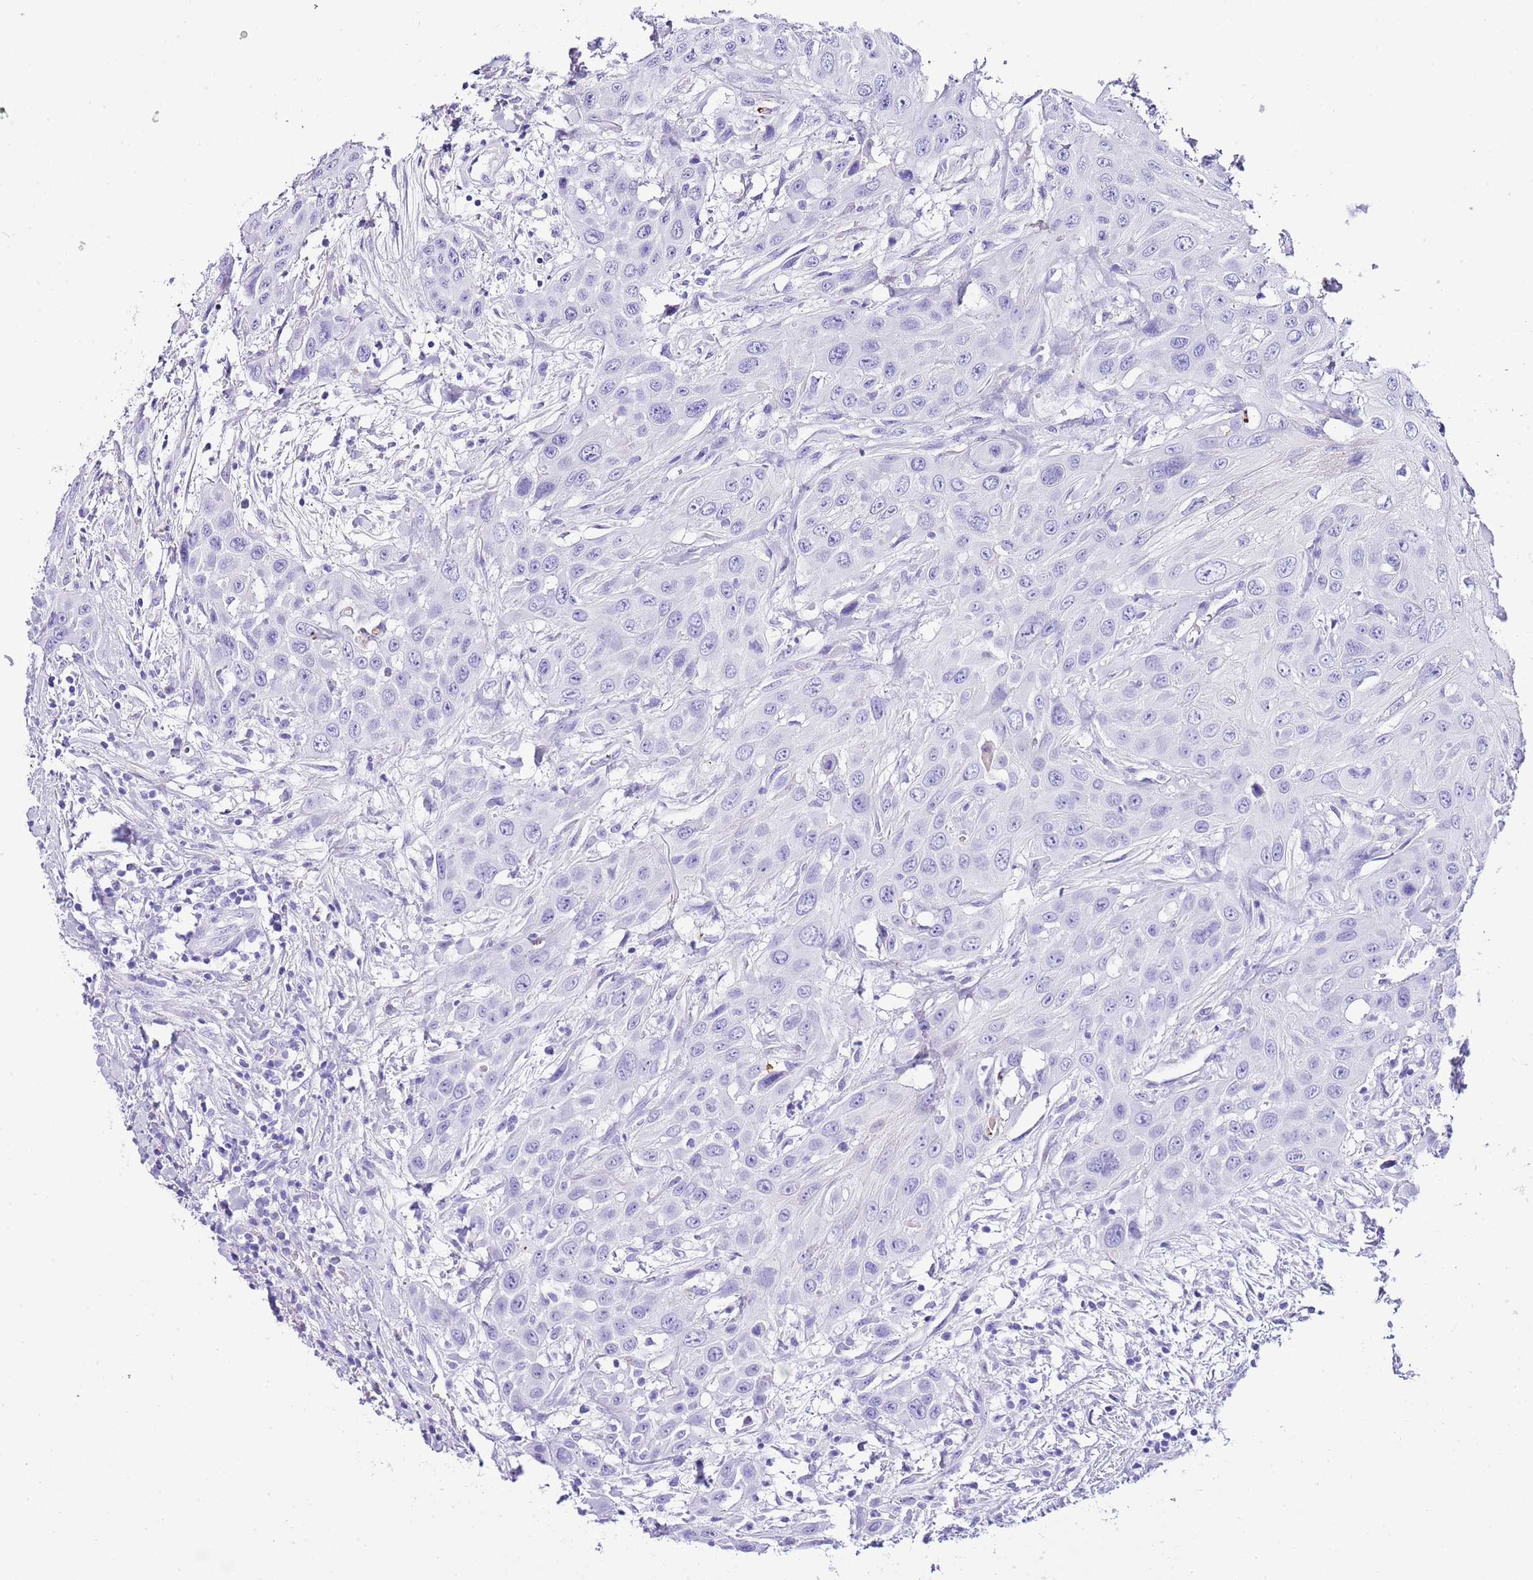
{"staining": {"intensity": "negative", "quantity": "none", "location": "none"}, "tissue": "head and neck cancer", "cell_type": "Tumor cells", "image_type": "cancer", "snomed": [{"axis": "morphology", "description": "Squamous cell carcinoma, NOS"}, {"axis": "topography", "description": "Head-Neck"}], "caption": "The image exhibits no significant expression in tumor cells of head and neck cancer (squamous cell carcinoma). (DAB IHC, high magnification).", "gene": "KCNC1", "patient": {"sex": "male", "age": 81}}